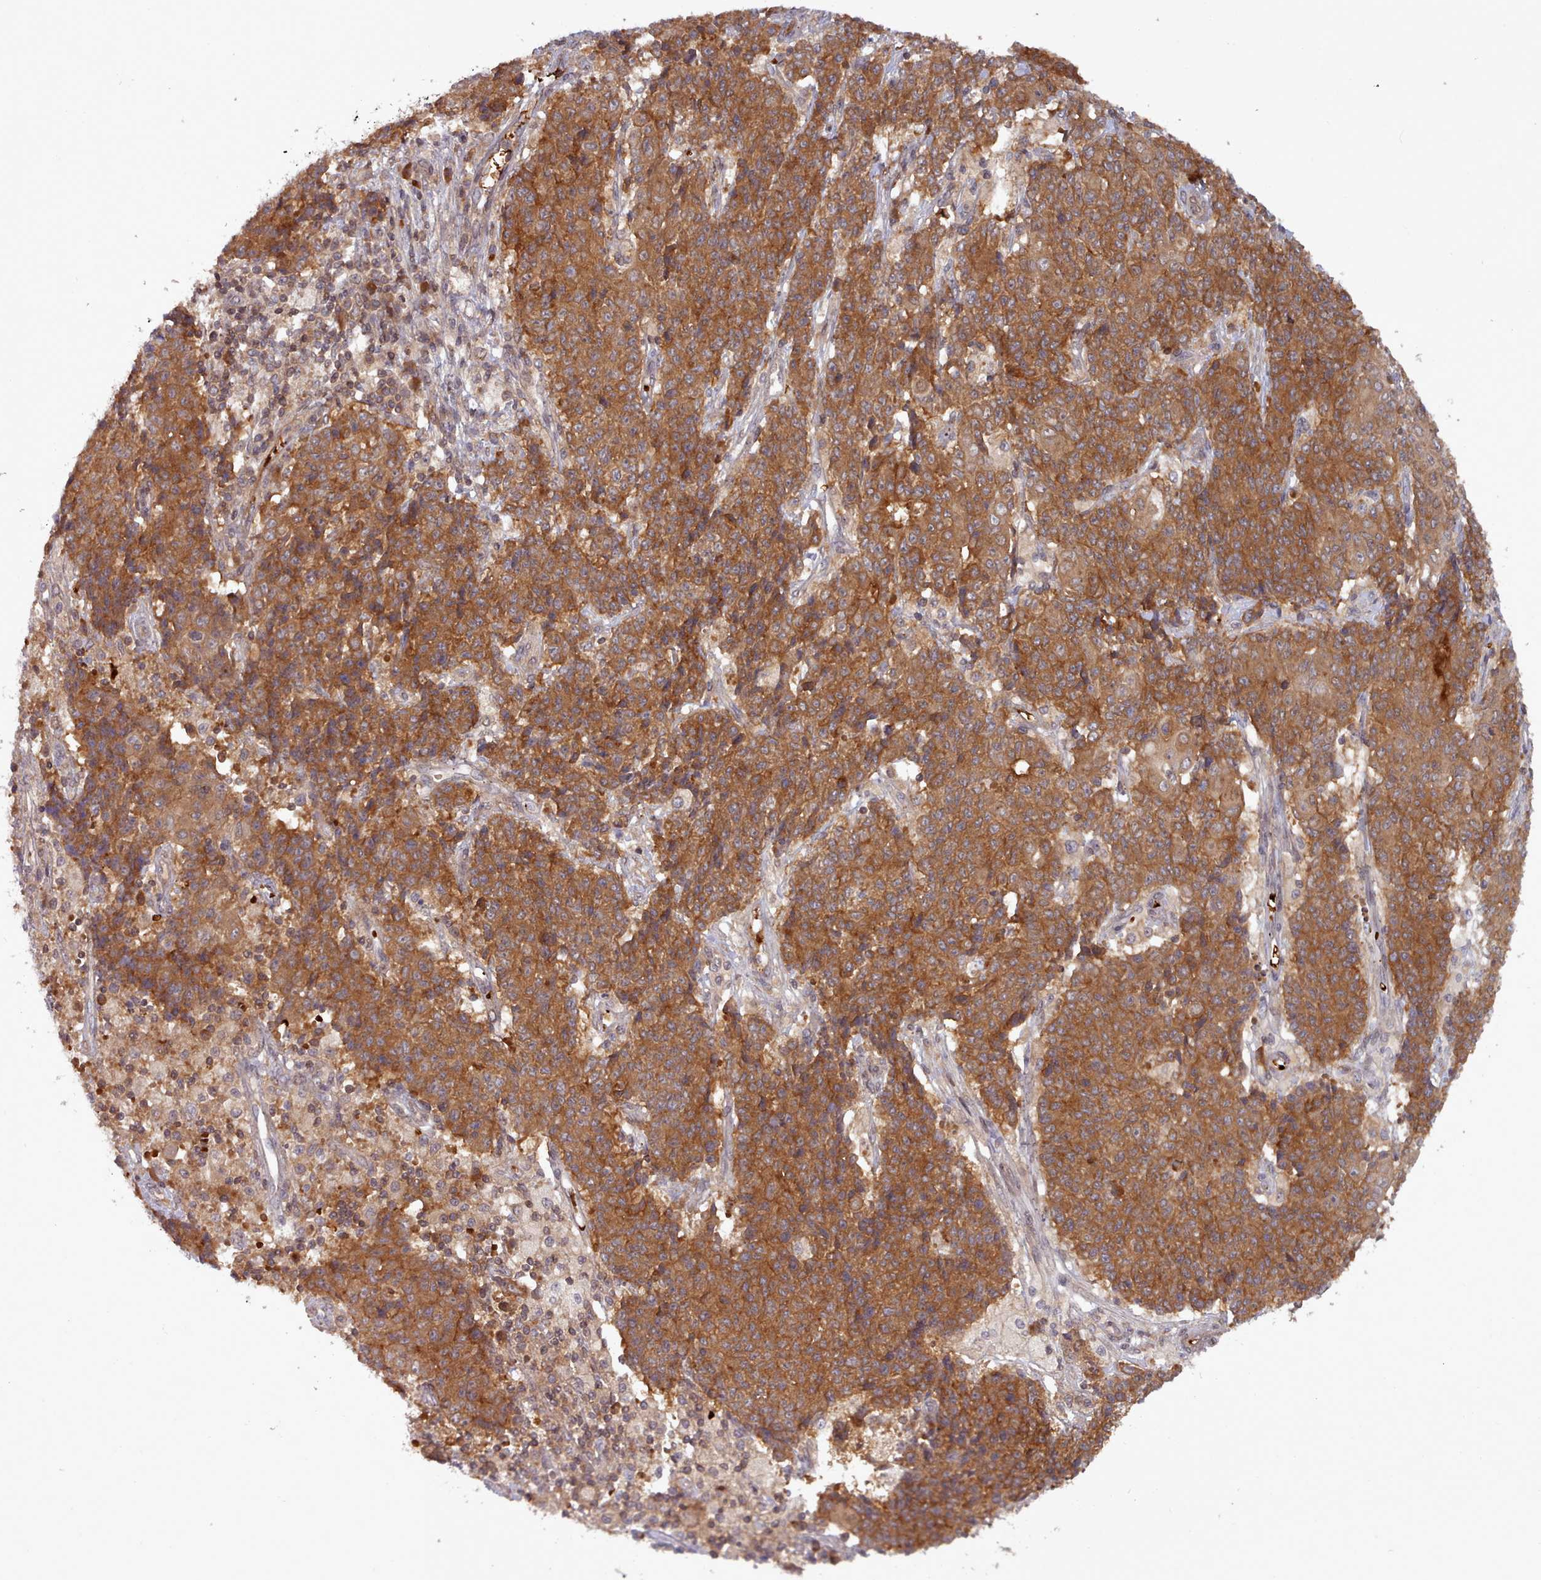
{"staining": {"intensity": "moderate", "quantity": ">75%", "location": "cytoplasmic/membranous"}, "tissue": "ovarian cancer", "cell_type": "Tumor cells", "image_type": "cancer", "snomed": [{"axis": "morphology", "description": "Carcinoma, endometroid"}, {"axis": "topography", "description": "Ovary"}], "caption": "Endometroid carcinoma (ovarian) stained with a brown dye shows moderate cytoplasmic/membranous positive staining in about >75% of tumor cells.", "gene": "UBE2G1", "patient": {"sex": "female", "age": 42}}